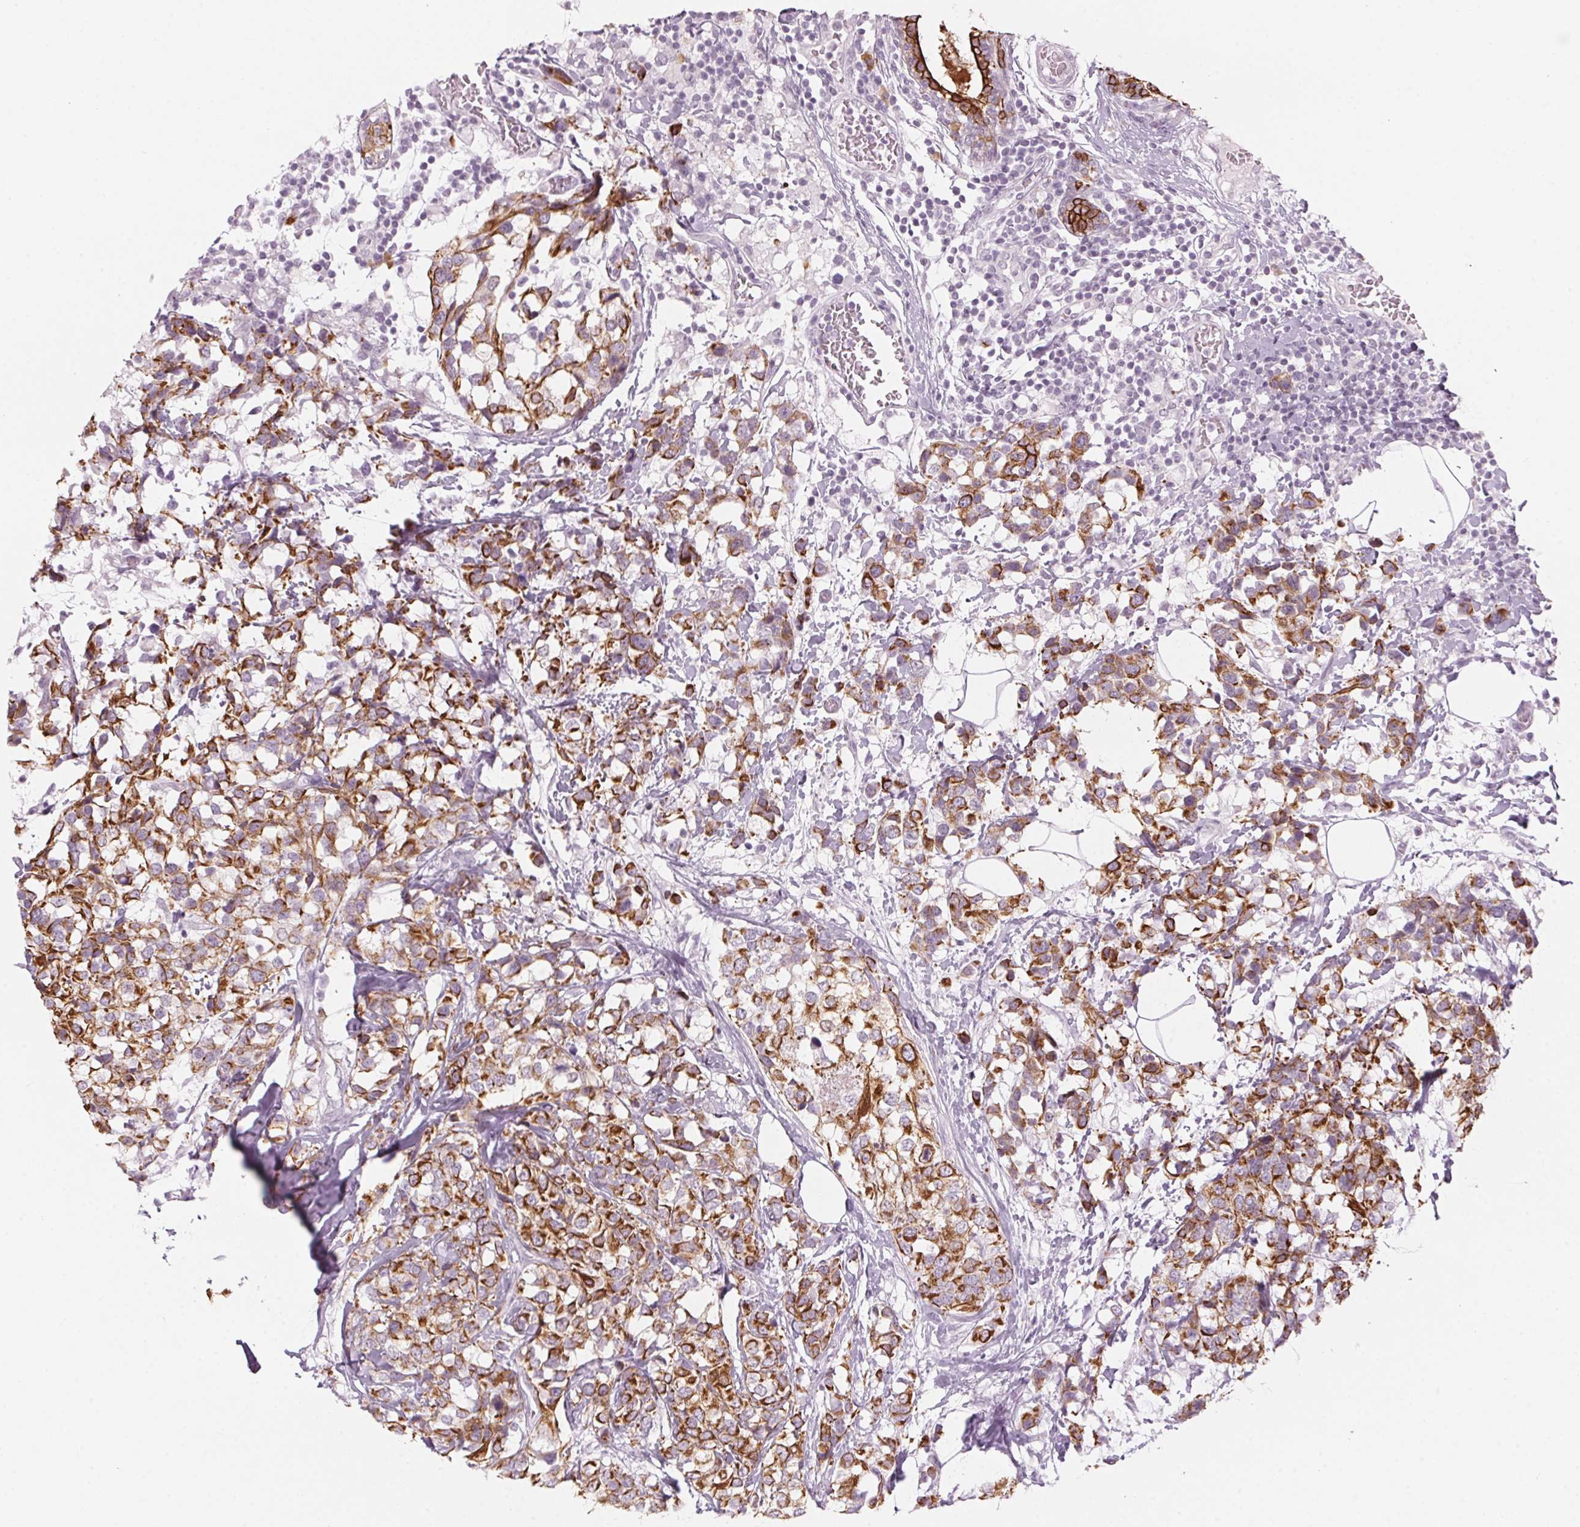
{"staining": {"intensity": "strong", "quantity": "25%-75%", "location": "cytoplasmic/membranous"}, "tissue": "breast cancer", "cell_type": "Tumor cells", "image_type": "cancer", "snomed": [{"axis": "morphology", "description": "Lobular carcinoma"}, {"axis": "topography", "description": "Breast"}], "caption": "This photomicrograph demonstrates immunohistochemistry staining of breast cancer, with high strong cytoplasmic/membranous staining in about 25%-75% of tumor cells.", "gene": "SCTR", "patient": {"sex": "female", "age": 59}}